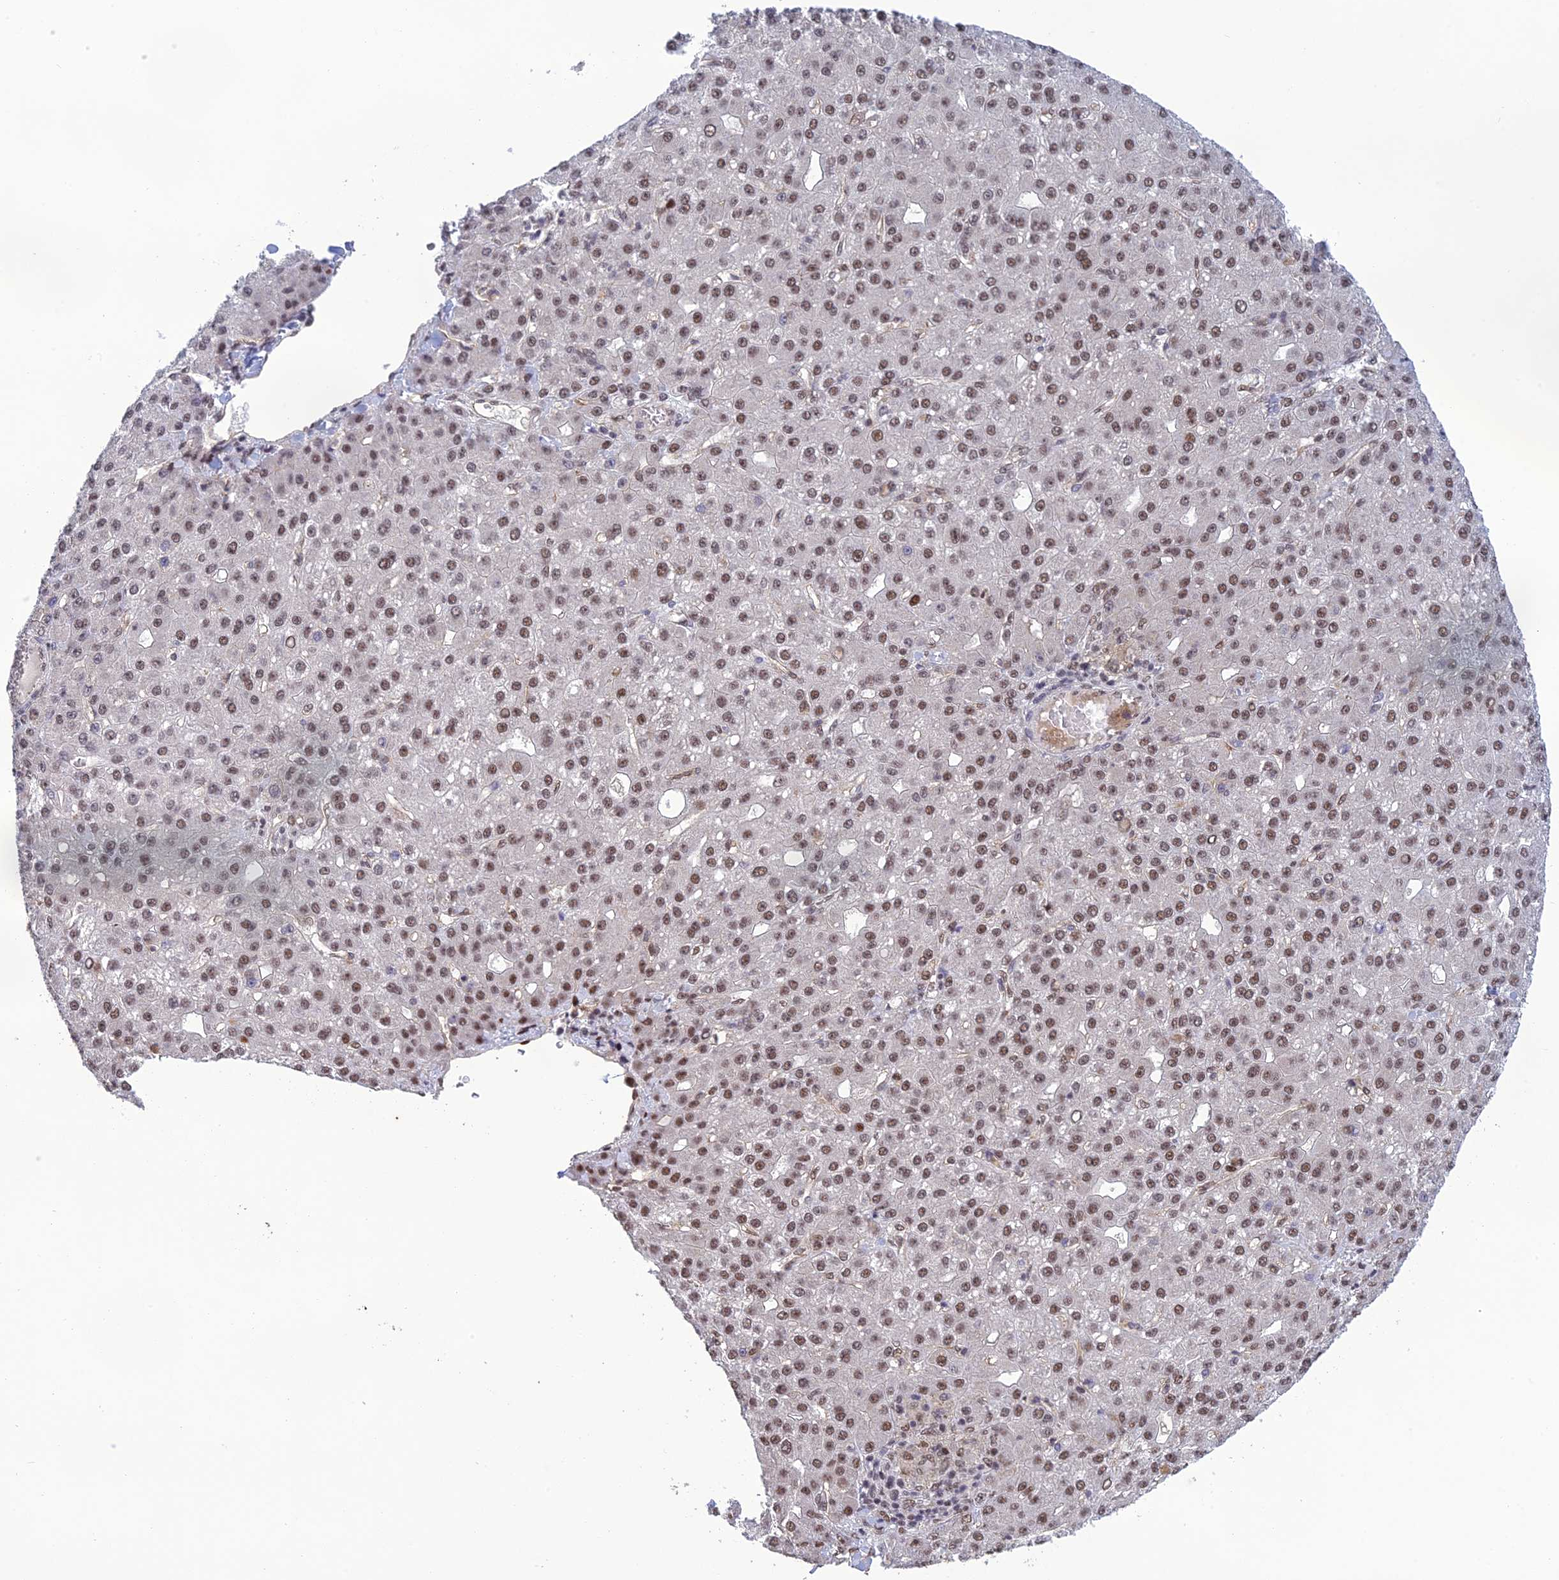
{"staining": {"intensity": "moderate", "quantity": "25%-75%", "location": "nuclear"}, "tissue": "liver cancer", "cell_type": "Tumor cells", "image_type": "cancer", "snomed": [{"axis": "morphology", "description": "Carcinoma, Hepatocellular, NOS"}, {"axis": "topography", "description": "Liver"}], "caption": "Immunohistochemical staining of liver cancer shows medium levels of moderate nuclear protein expression in approximately 25%-75% of tumor cells.", "gene": "RANBP3", "patient": {"sex": "male", "age": 67}}